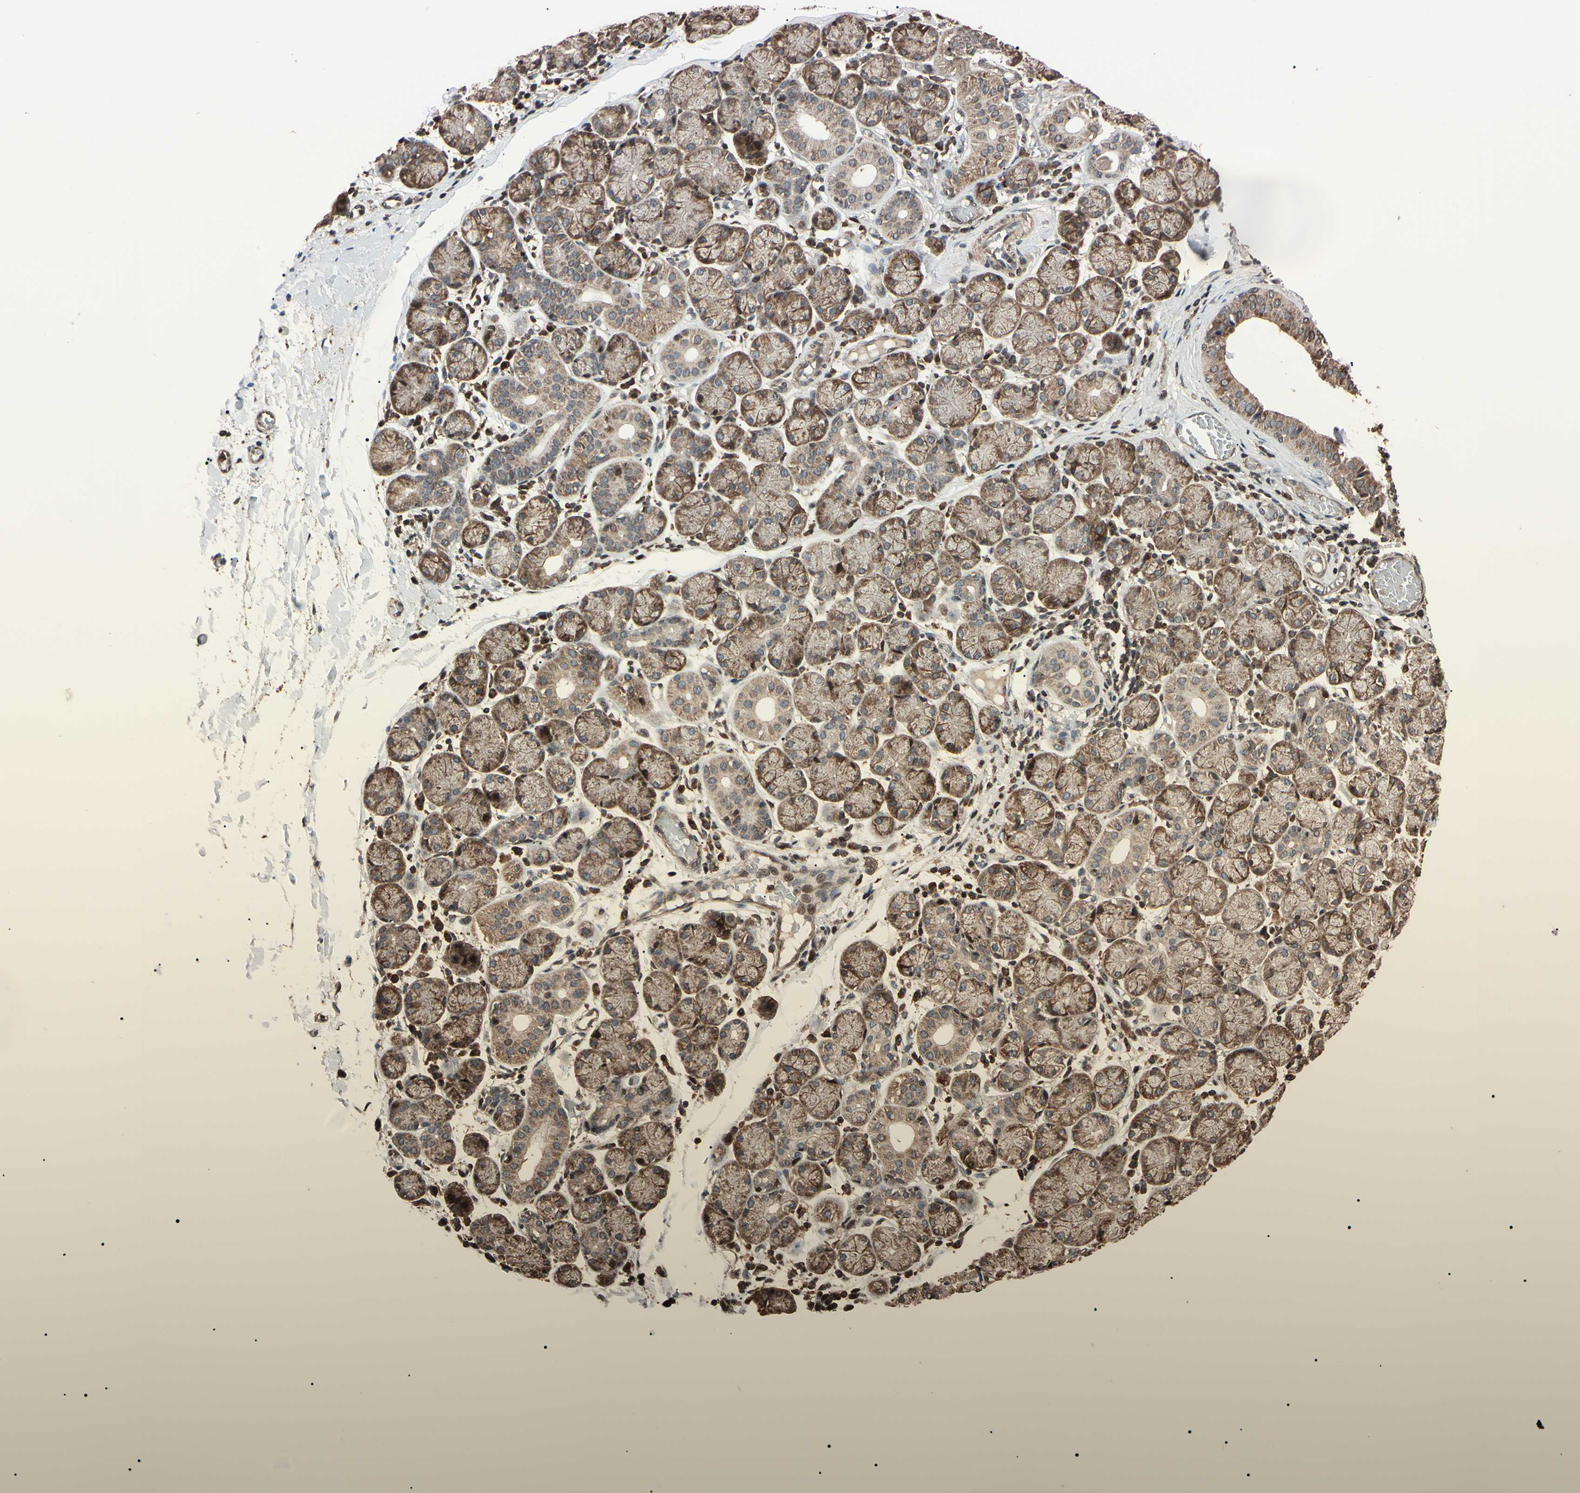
{"staining": {"intensity": "moderate", "quantity": "25%-75%", "location": "cytoplasmic/membranous"}, "tissue": "salivary gland", "cell_type": "Glandular cells", "image_type": "normal", "snomed": [{"axis": "morphology", "description": "Normal tissue, NOS"}, {"axis": "topography", "description": "Salivary gland"}], "caption": "This photomicrograph shows immunohistochemistry (IHC) staining of normal human salivary gland, with medium moderate cytoplasmic/membranous staining in about 25%-75% of glandular cells.", "gene": "TNFRSF1A", "patient": {"sex": "female", "age": 24}}